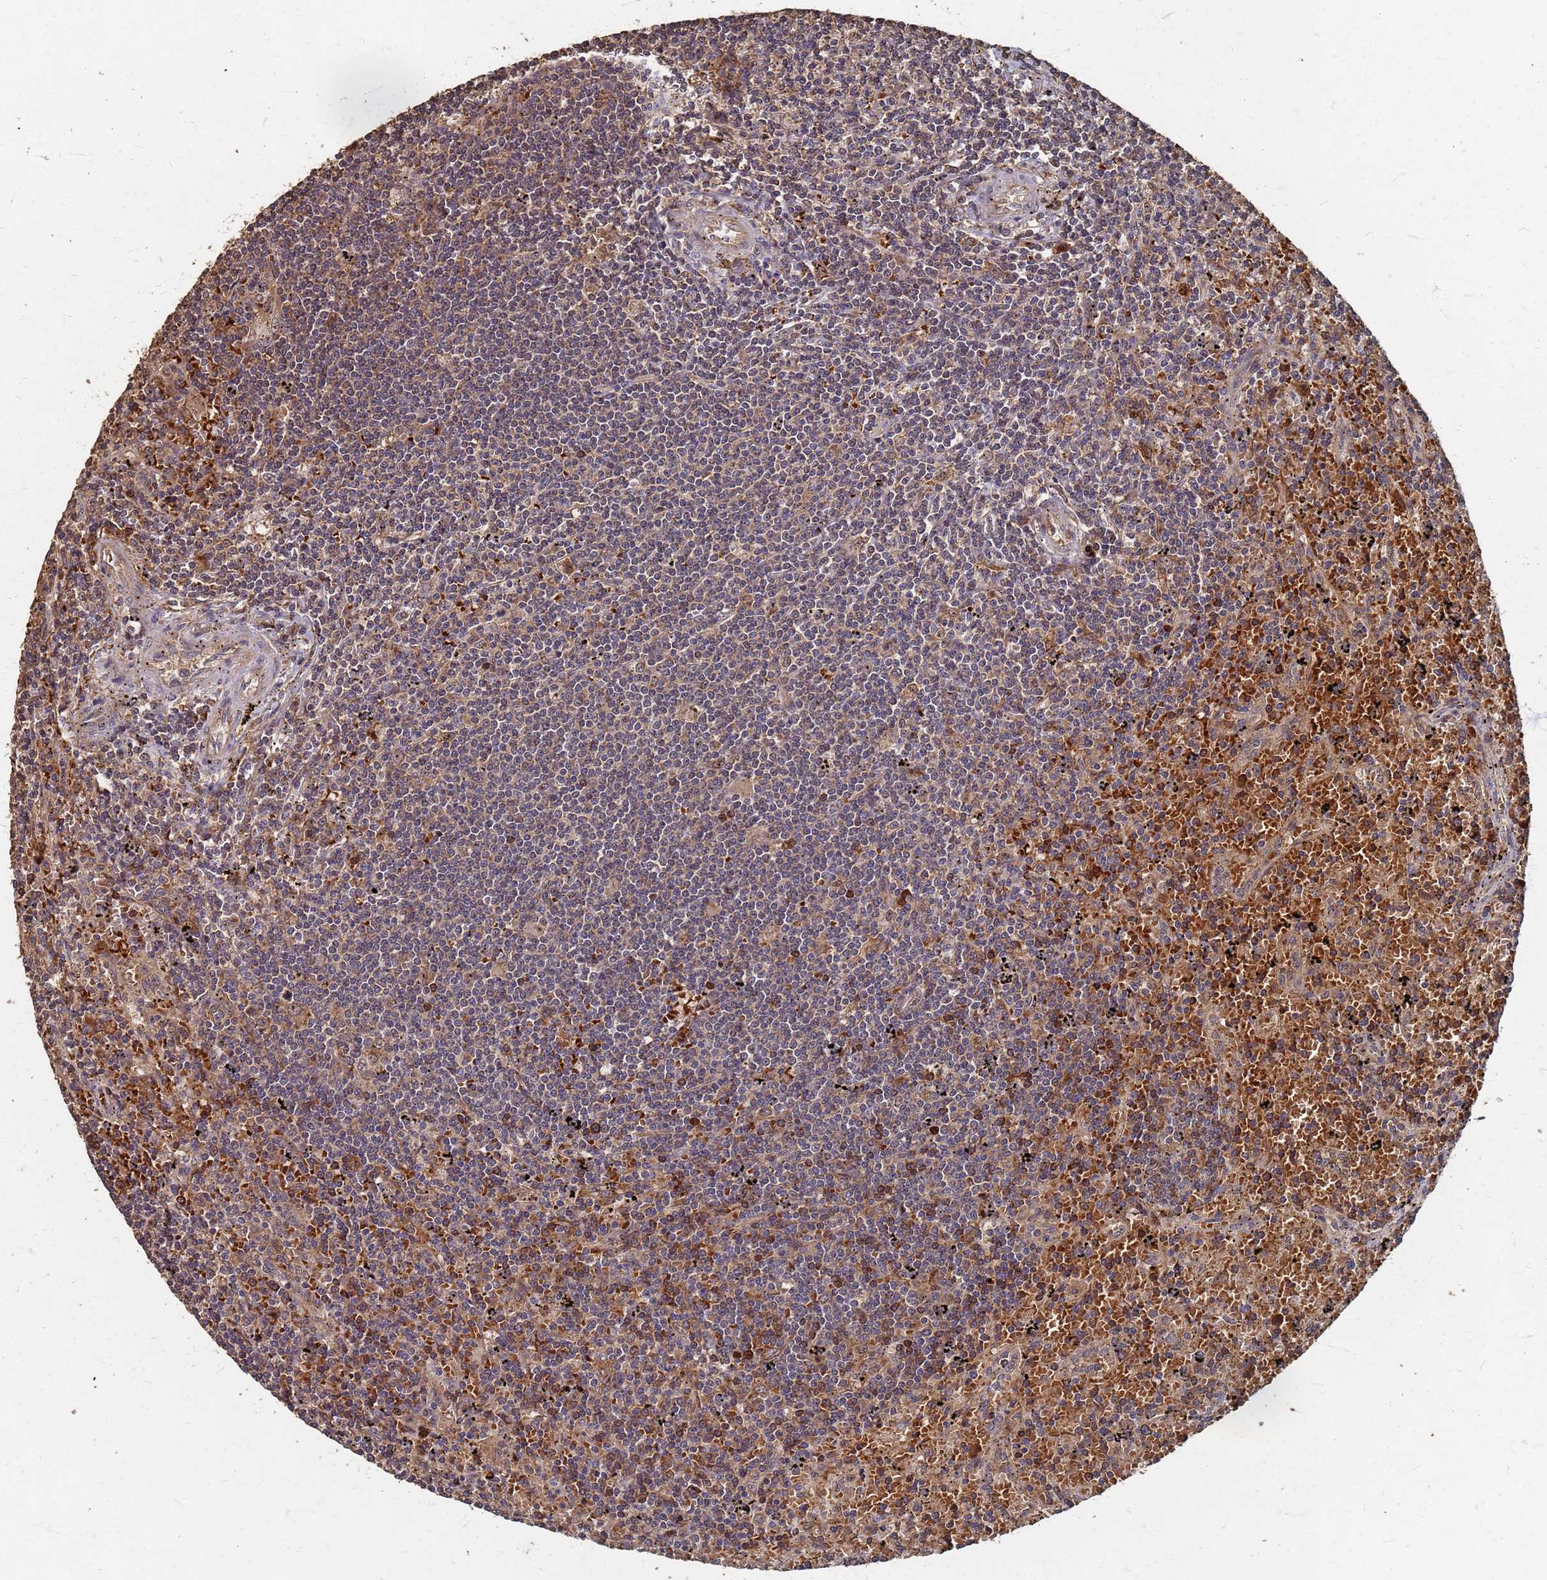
{"staining": {"intensity": "moderate", "quantity": "<25%", "location": "cytoplasmic/membranous"}, "tissue": "lymphoma", "cell_type": "Tumor cells", "image_type": "cancer", "snomed": [{"axis": "morphology", "description": "Malignant lymphoma, non-Hodgkin's type, Low grade"}, {"axis": "topography", "description": "Spleen"}], "caption": "Protein expression analysis of low-grade malignant lymphoma, non-Hodgkin's type exhibits moderate cytoplasmic/membranous expression in about <25% of tumor cells. (IHC, brightfield microscopy, high magnification).", "gene": "DPH5", "patient": {"sex": "male", "age": 76}}